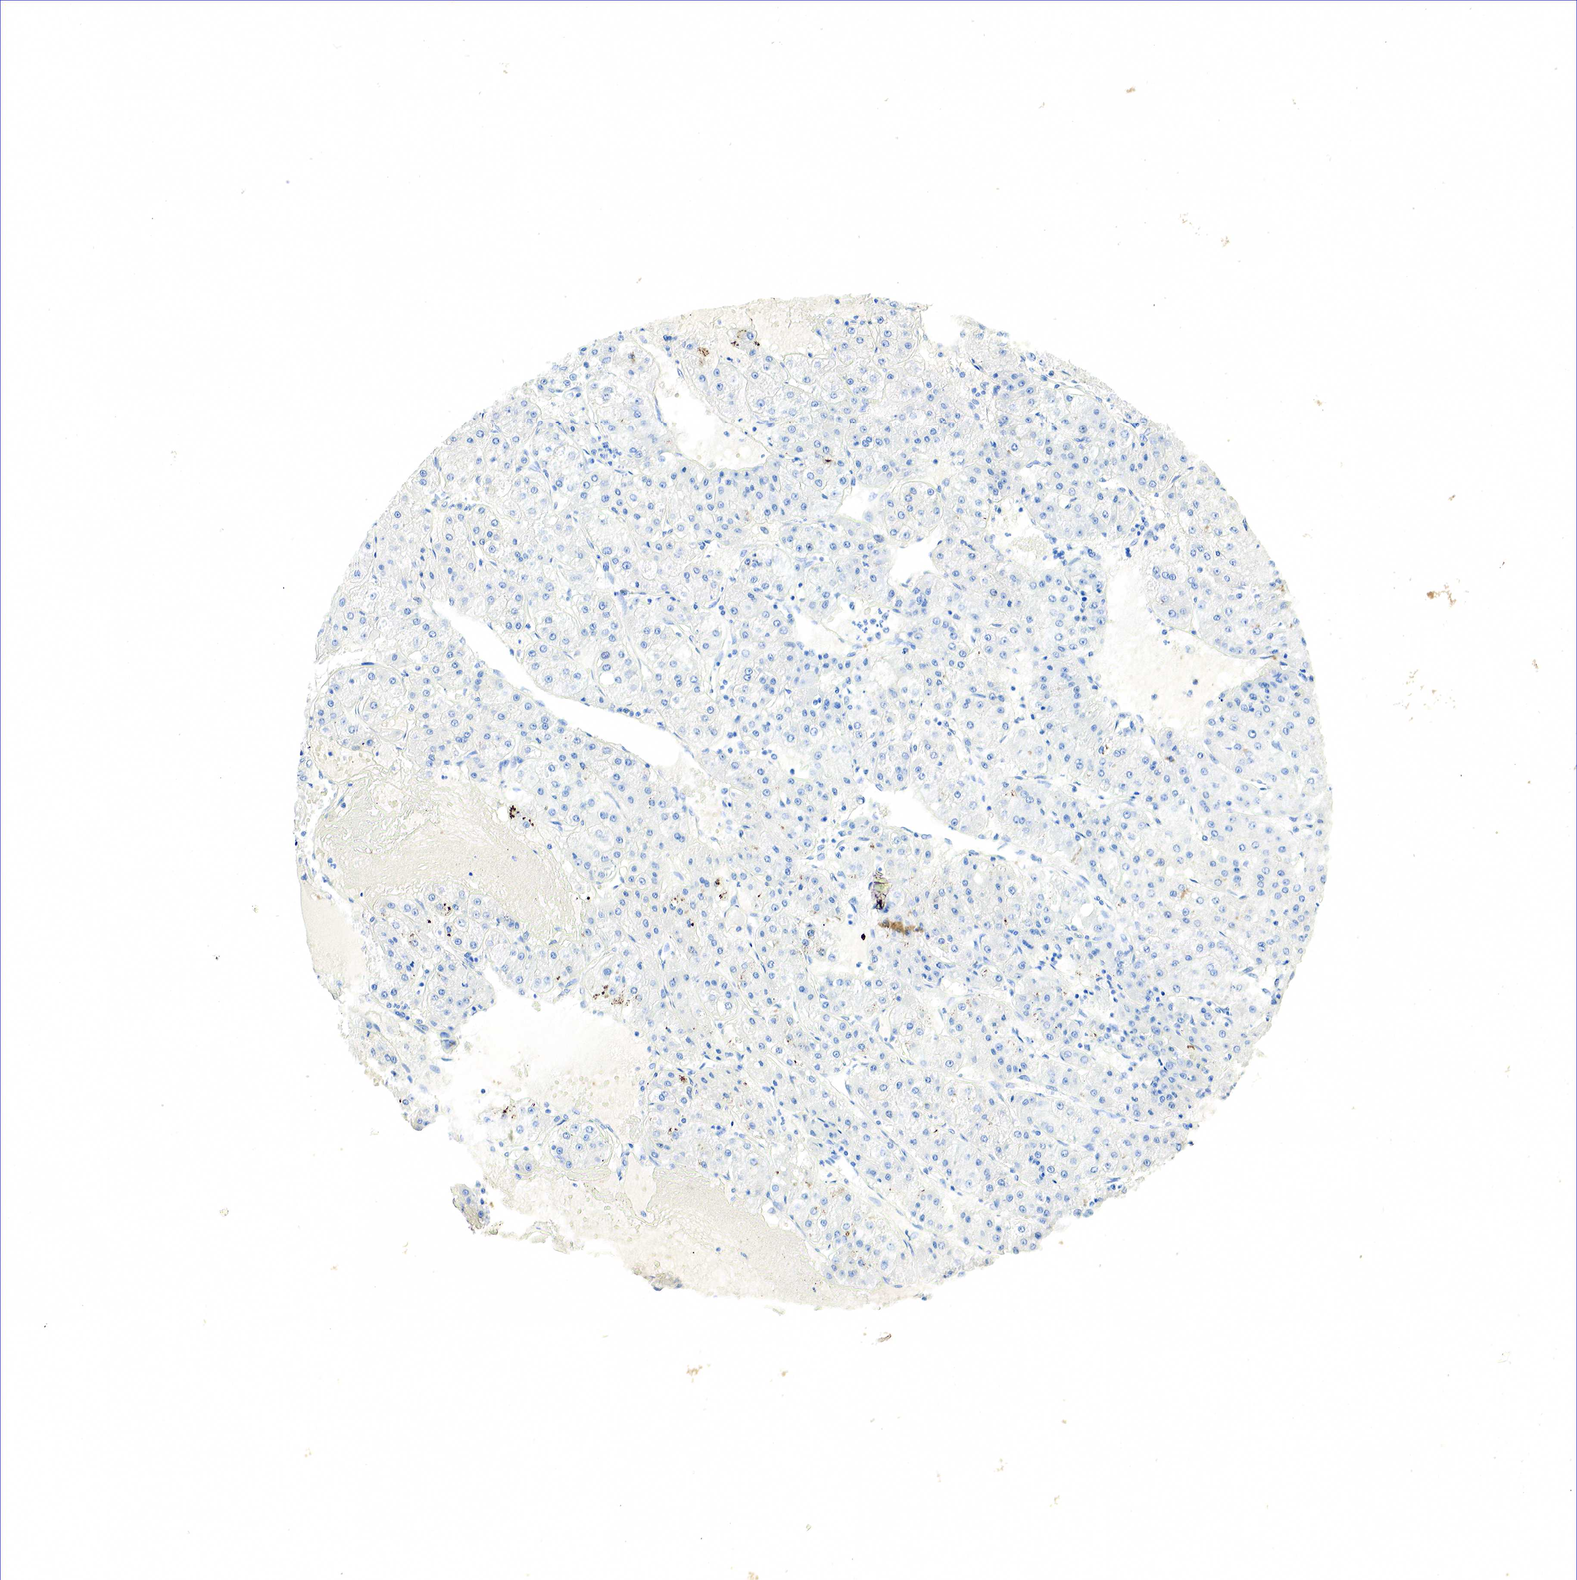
{"staining": {"intensity": "negative", "quantity": "none", "location": "none"}, "tissue": "liver cancer", "cell_type": "Tumor cells", "image_type": "cancer", "snomed": [{"axis": "morphology", "description": "Carcinoma, Hepatocellular, NOS"}, {"axis": "topography", "description": "Liver"}], "caption": "Photomicrograph shows no protein expression in tumor cells of liver cancer (hepatocellular carcinoma) tissue.", "gene": "SST", "patient": {"sex": "female", "age": 52}}